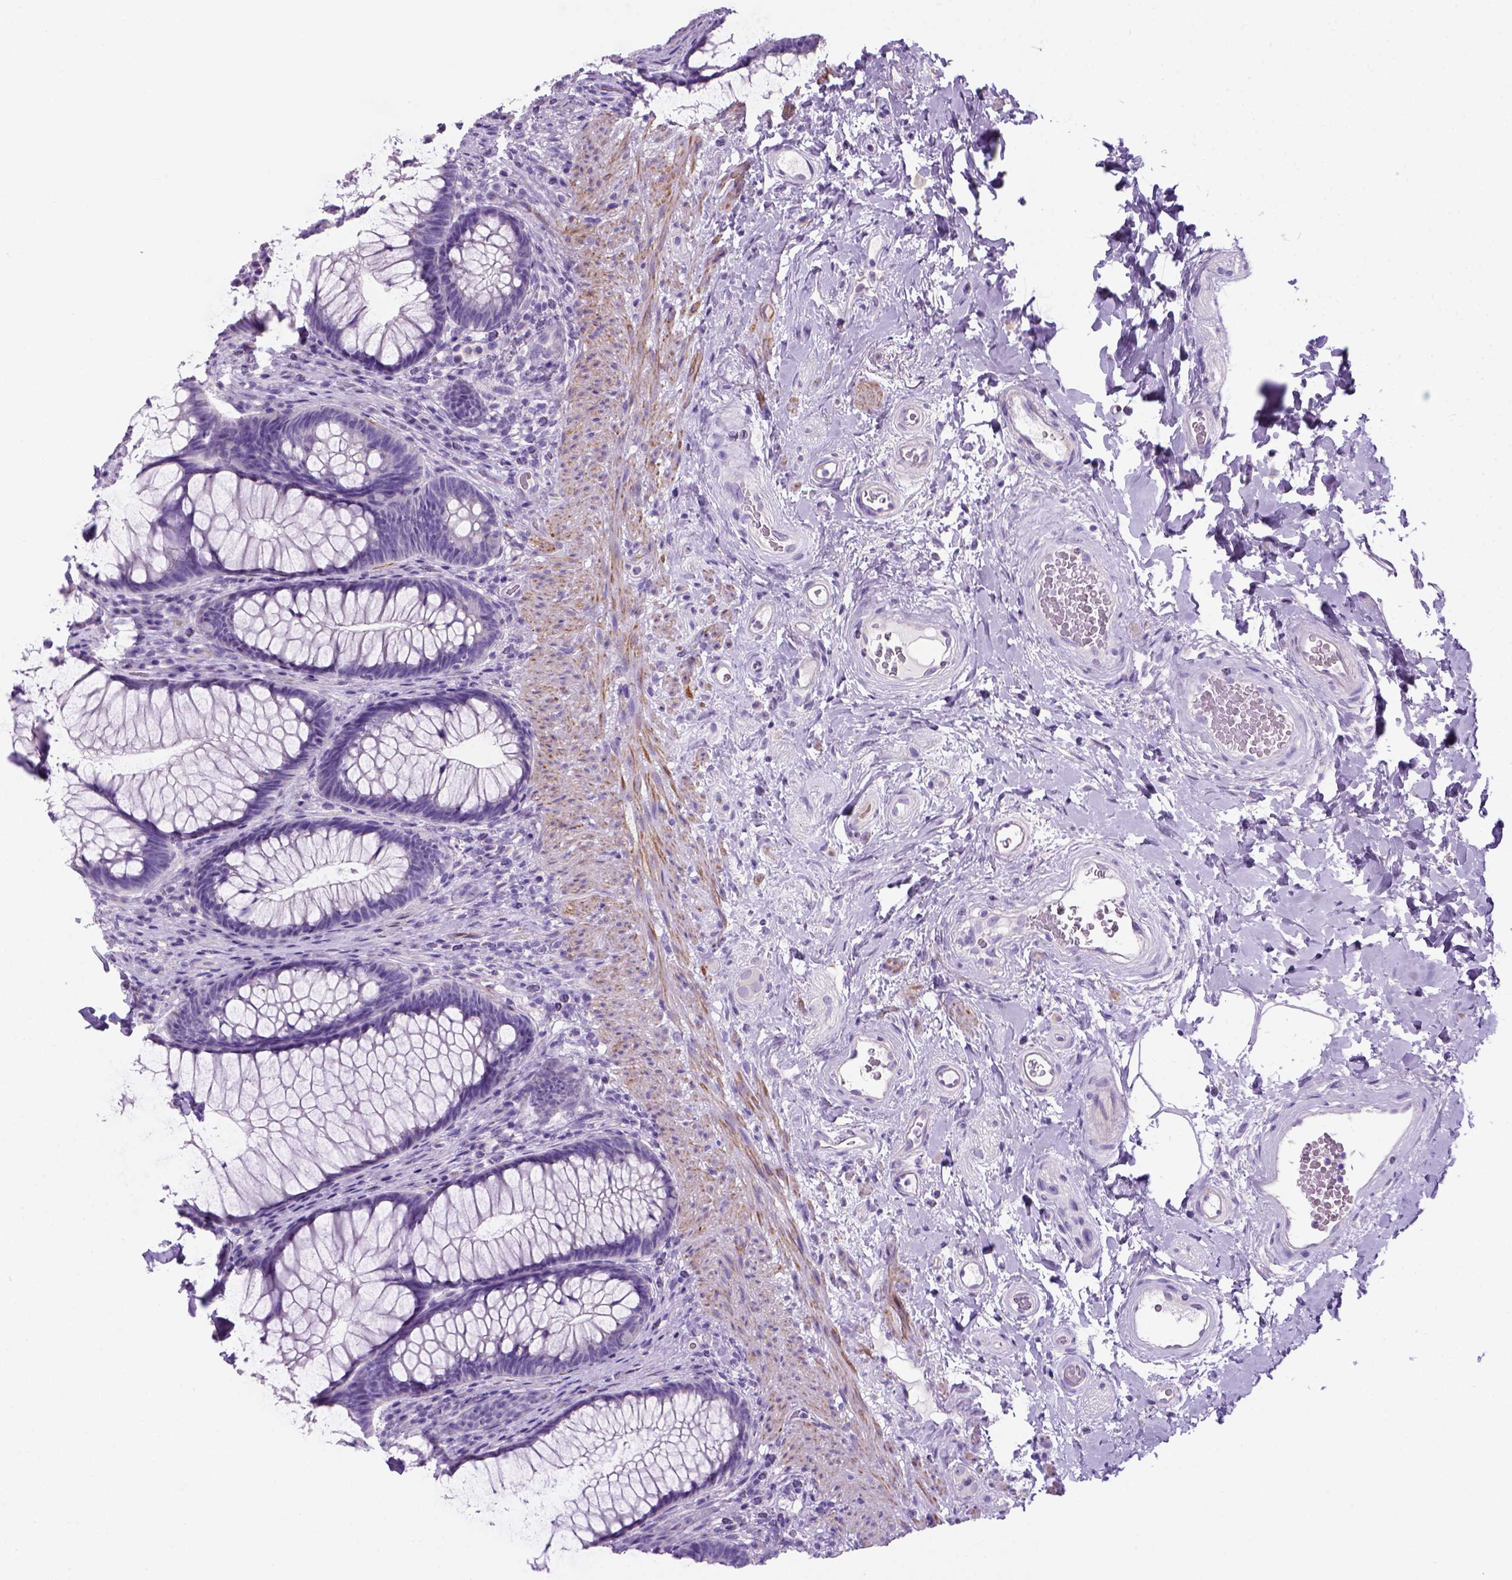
{"staining": {"intensity": "negative", "quantity": "none", "location": "none"}, "tissue": "rectum", "cell_type": "Glandular cells", "image_type": "normal", "snomed": [{"axis": "morphology", "description": "Normal tissue, NOS"}, {"axis": "topography", "description": "Smooth muscle"}, {"axis": "topography", "description": "Rectum"}], "caption": "Immunohistochemistry image of unremarkable human rectum stained for a protein (brown), which shows no positivity in glandular cells. (DAB (3,3'-diaminobenzidine) immunohistochemistry (IHC) visualized using brightfield microscopy, high magnification).", "gene": "ARHGEF33", "patient": {"sex": "male", "age": 53}}